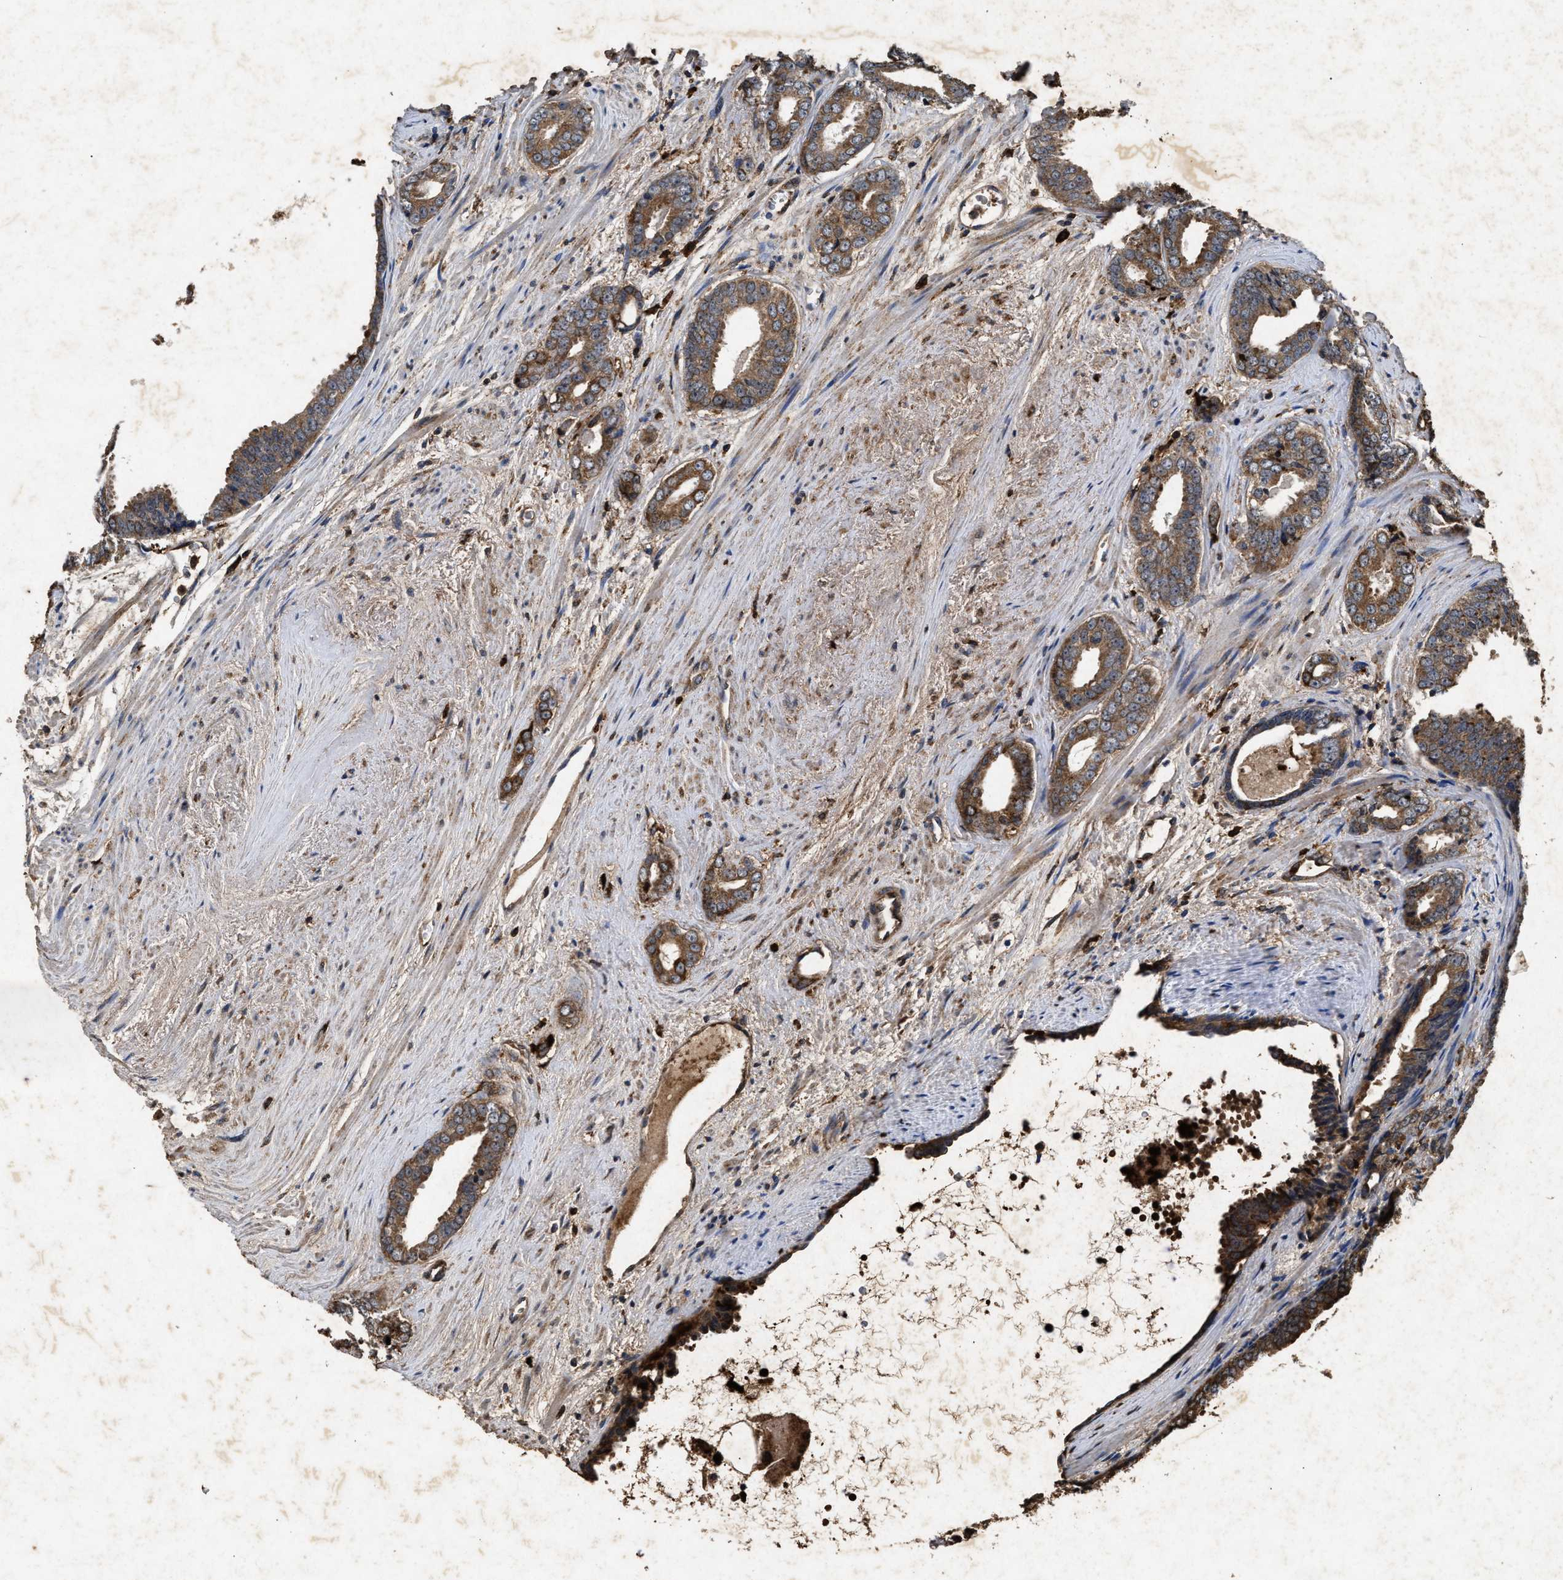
{"staining": {"intensity": "moderate", "quantity": ">75%", "location": "cytoplasmic/membranous"}, "tissue": "prostate cancer", "cell_type": "Tumor cells", "image_type": "cancer", "snomed": [{"axis": "morphology", "description": "Adenocarcinoma, Medium grade"}, {"axis": "topography", "description": "Prostate"}], "caption": "Prostate cancer stained for a protein shows moderate cytoplasmic/membranous positivity in tumor cells.", "gene": "PDAP1", "patient": {"sex": "male", "age": 79}}